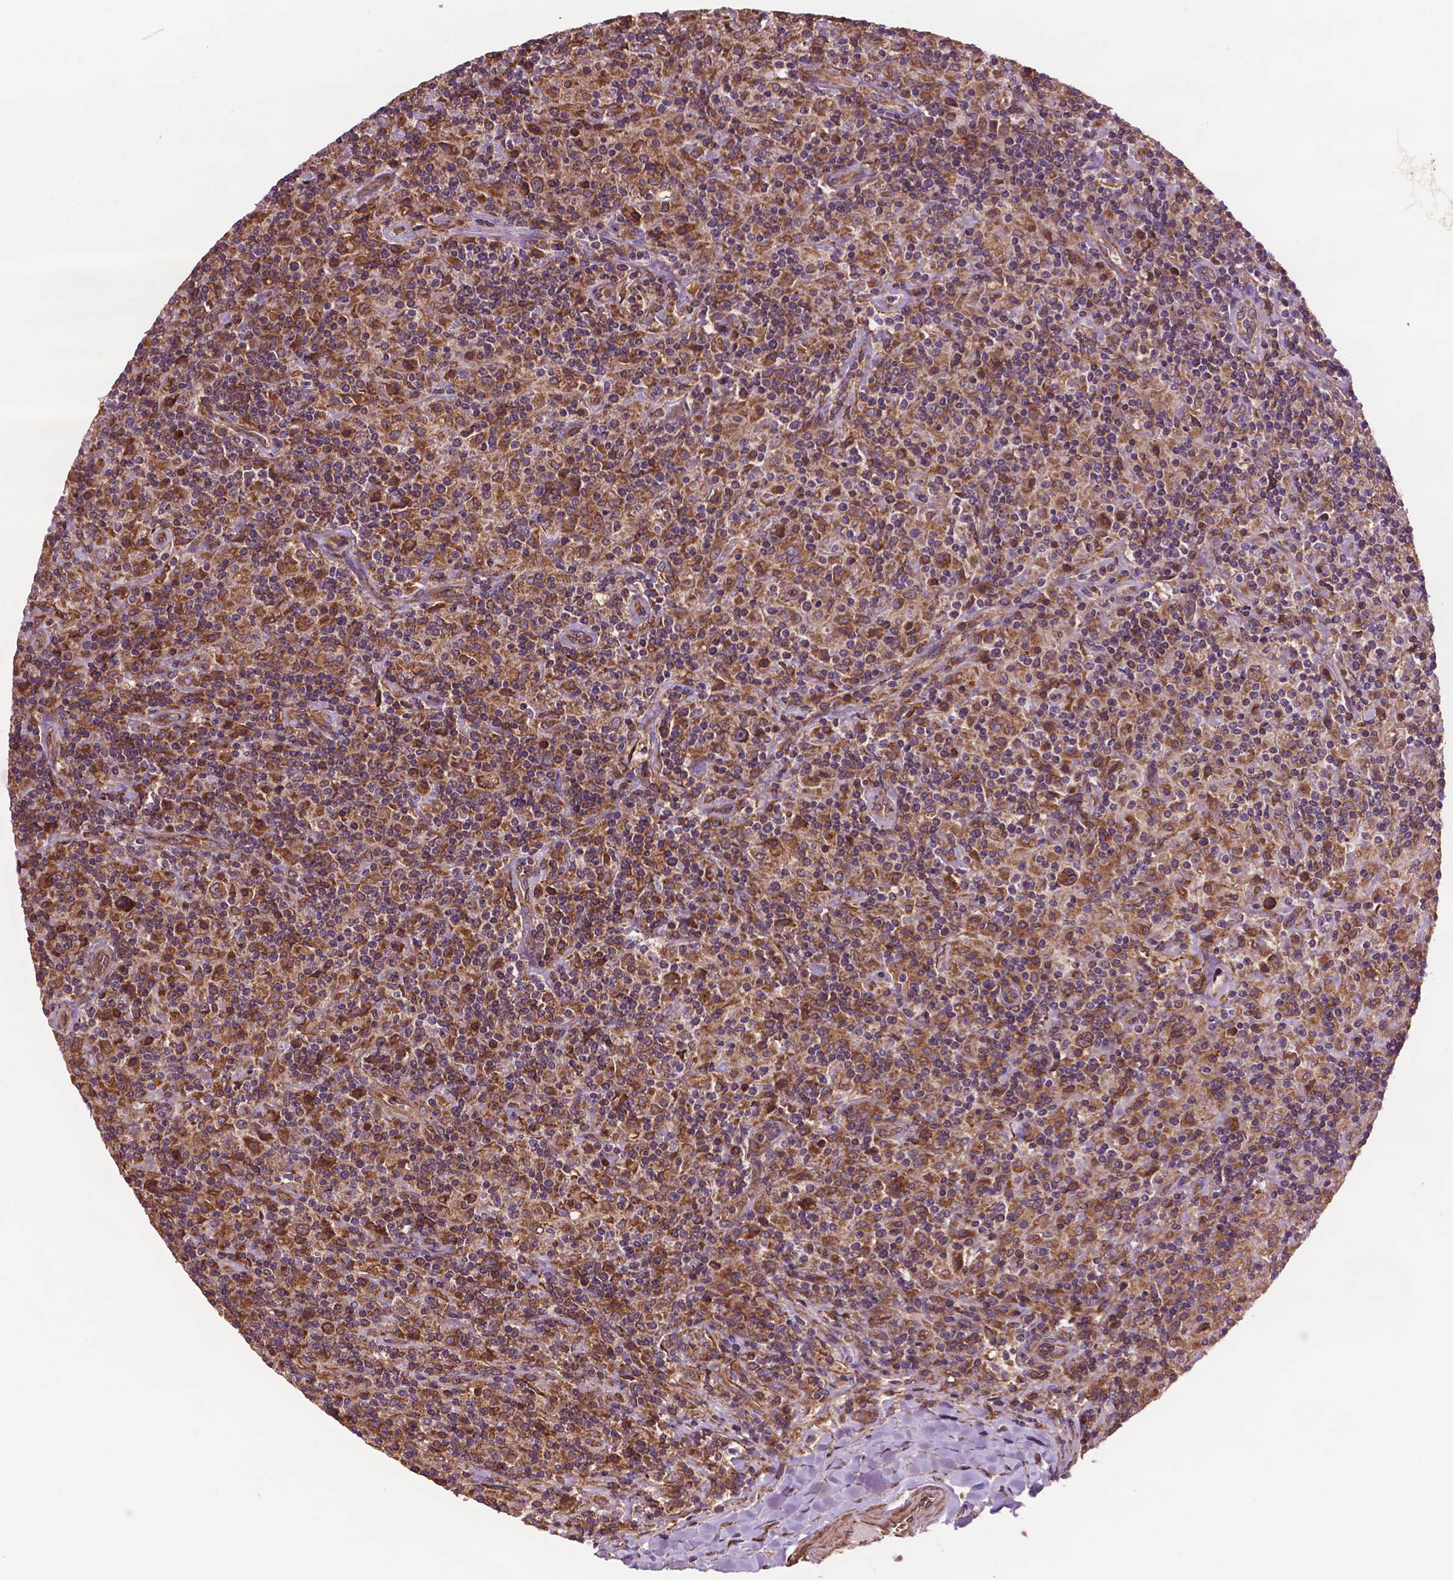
{"staining": {"intensity": "moderate", "quantity": ">75%", "location": "cytoplasmic/membranous"}, "tissue": "lymphoma", "cell_type": "Tumor cells", "image_type": "cancer", "snomed": [{"axis": "morphology", "description": "Hodgkin's disease, NOS"}, {"axis": "topography", "description": "Lymph node"}], "caption": "Immunohistochemistry image of Hodgkin's disease stained for a protein (brown), which demonstrates medium levels of moderate cytoplasmic/membranous expression in approximately >75% of tumor cells.", "gene": "CCDC71L", "patient": {"sex": "male", "age": 70}}